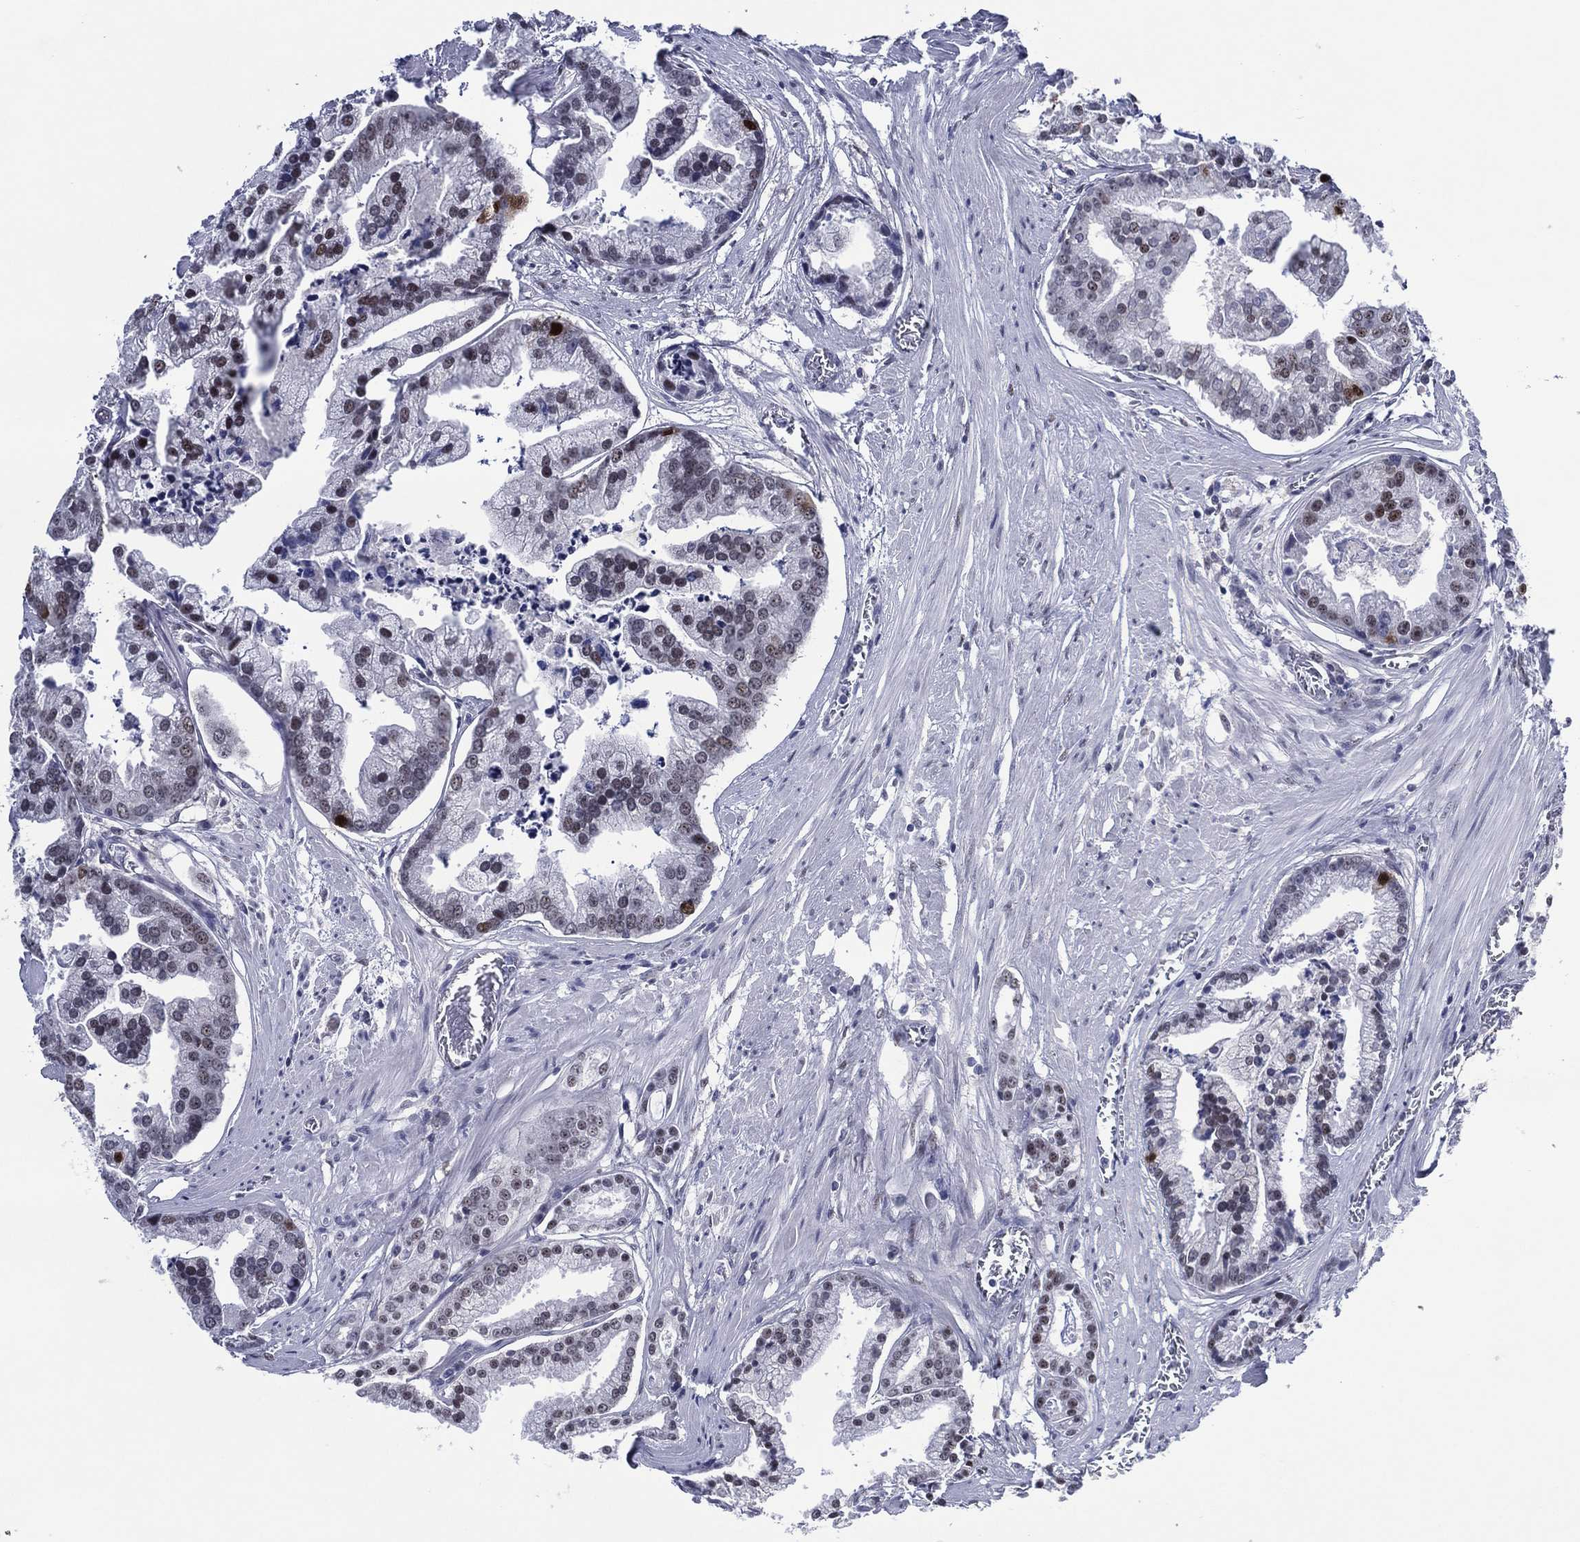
{"staining": {"intensity": "strong", "quantity": "<25%", "location": "nuclear"}, "tissue": "prostate cancer", "cell_type": "Tumor cells", "image_type": "cancer", "snomed": [{"axis": "morphology", "description": "Adenocarcinoma, NOS"}, {"axis": "topography", "description": "Prostate and seminal vesicle, NOS"}, {"axis": "topography", "description": "Prostate"}], "caption": "Protein expression analysis of prostate cancer (adenocarcinoma) exhibits strong nuclear staining in approximately <25% of tumor cells. (DAB (3,3'-diaminobenzidine) IHC with brightfield microscopy, high magnification).", "gene": "GATA6", "patient": {"sex": "male", "age": 44}}